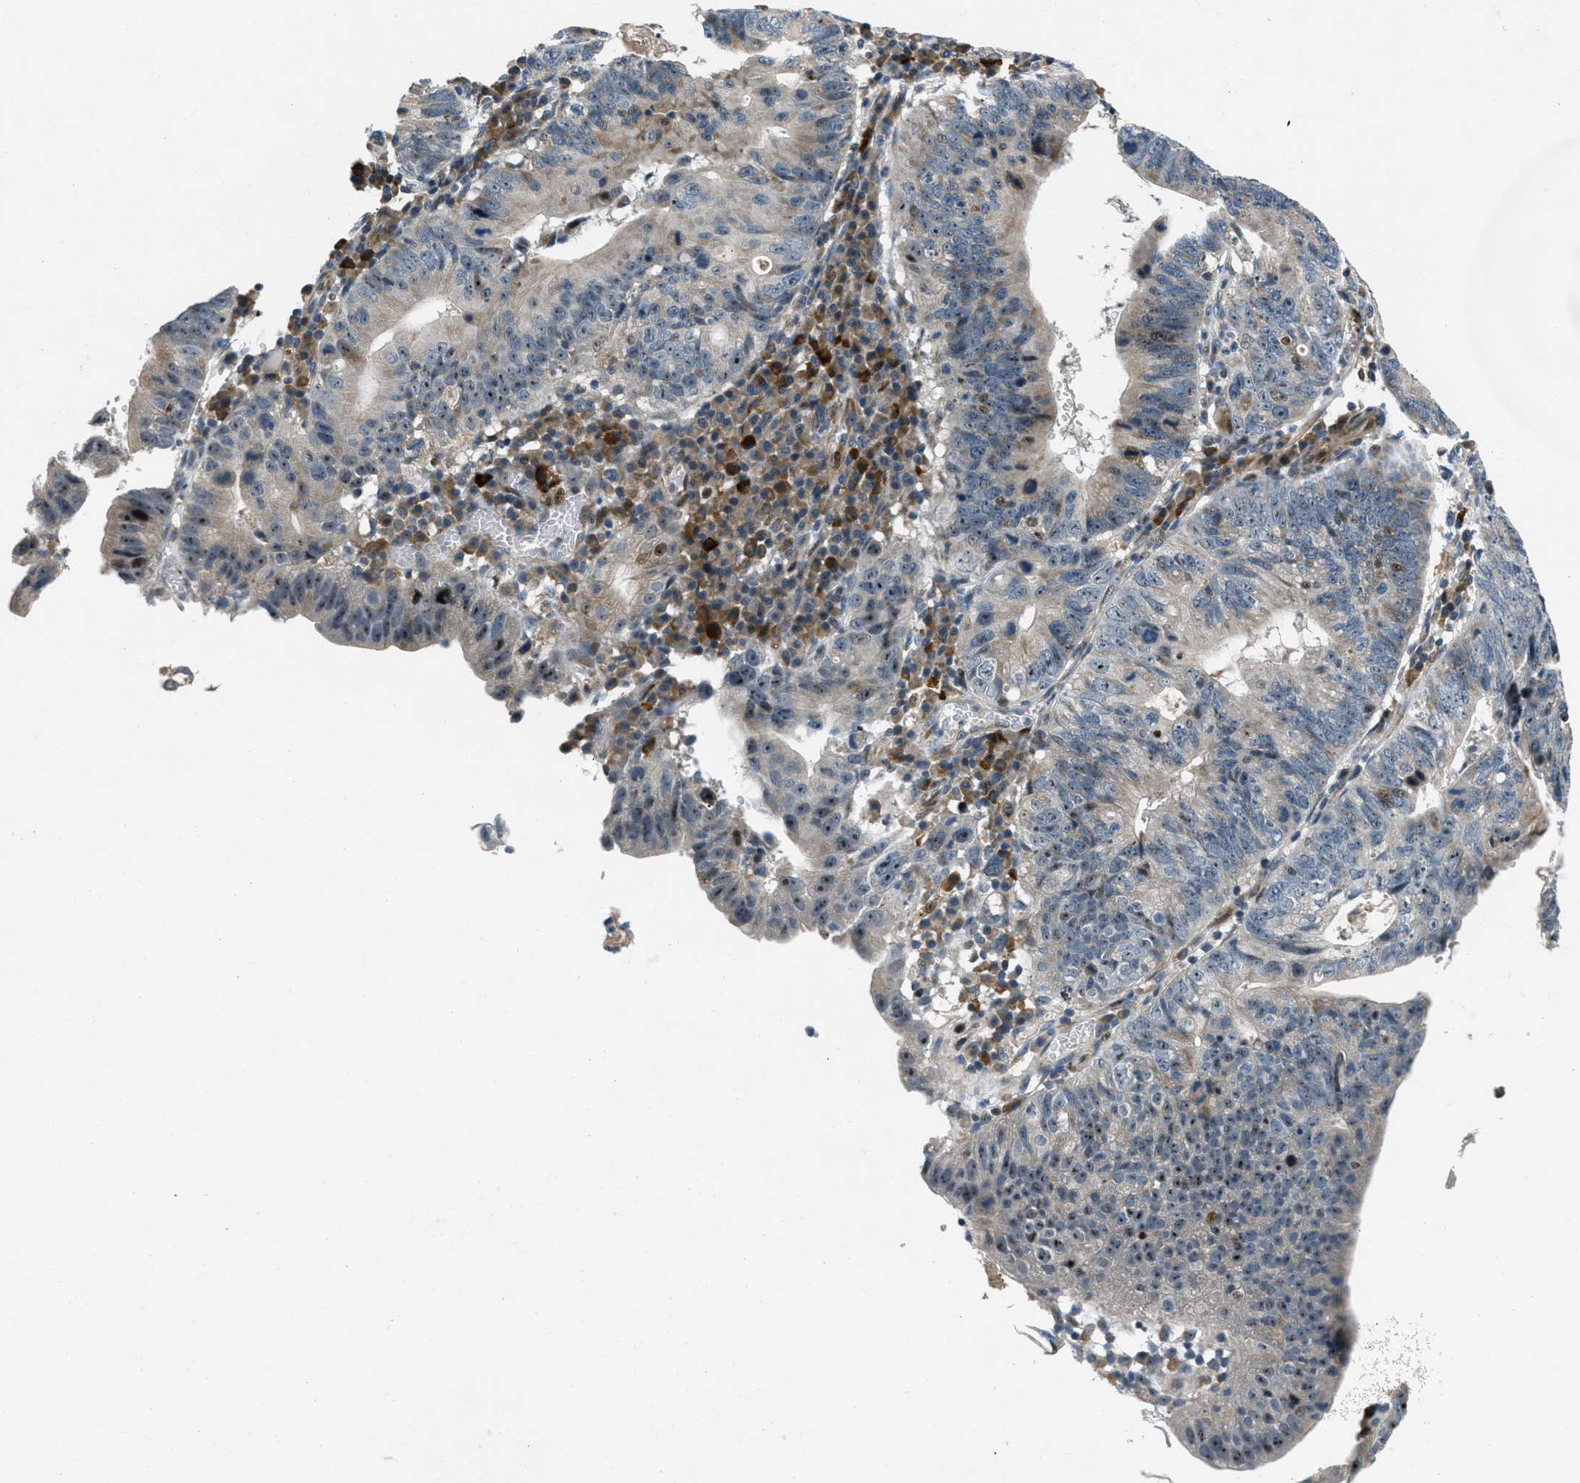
{"staining": {"intensity": "moderate", "quantity": "<25%", "location": "cytoplasmic/membranous"}, "tissue": "stomach cancer", "cell_type": "Tumor cells", "image_type": "cancer", "snomed": [{"axis": "morphology", "description": "Adenocarcinoma, NOS"}, {"axis": "topography", "description": "Stomach"}], "caption": "High-power microscopy captured an immunohistochemistry image of stomach cancer (adenocarcinoma), revealing moderate cytoplasmic/membranous staining in approximately <25% of tumor cells.", "gene": "CLEC2D", "patient": {"sex": "male", "age": 59}}